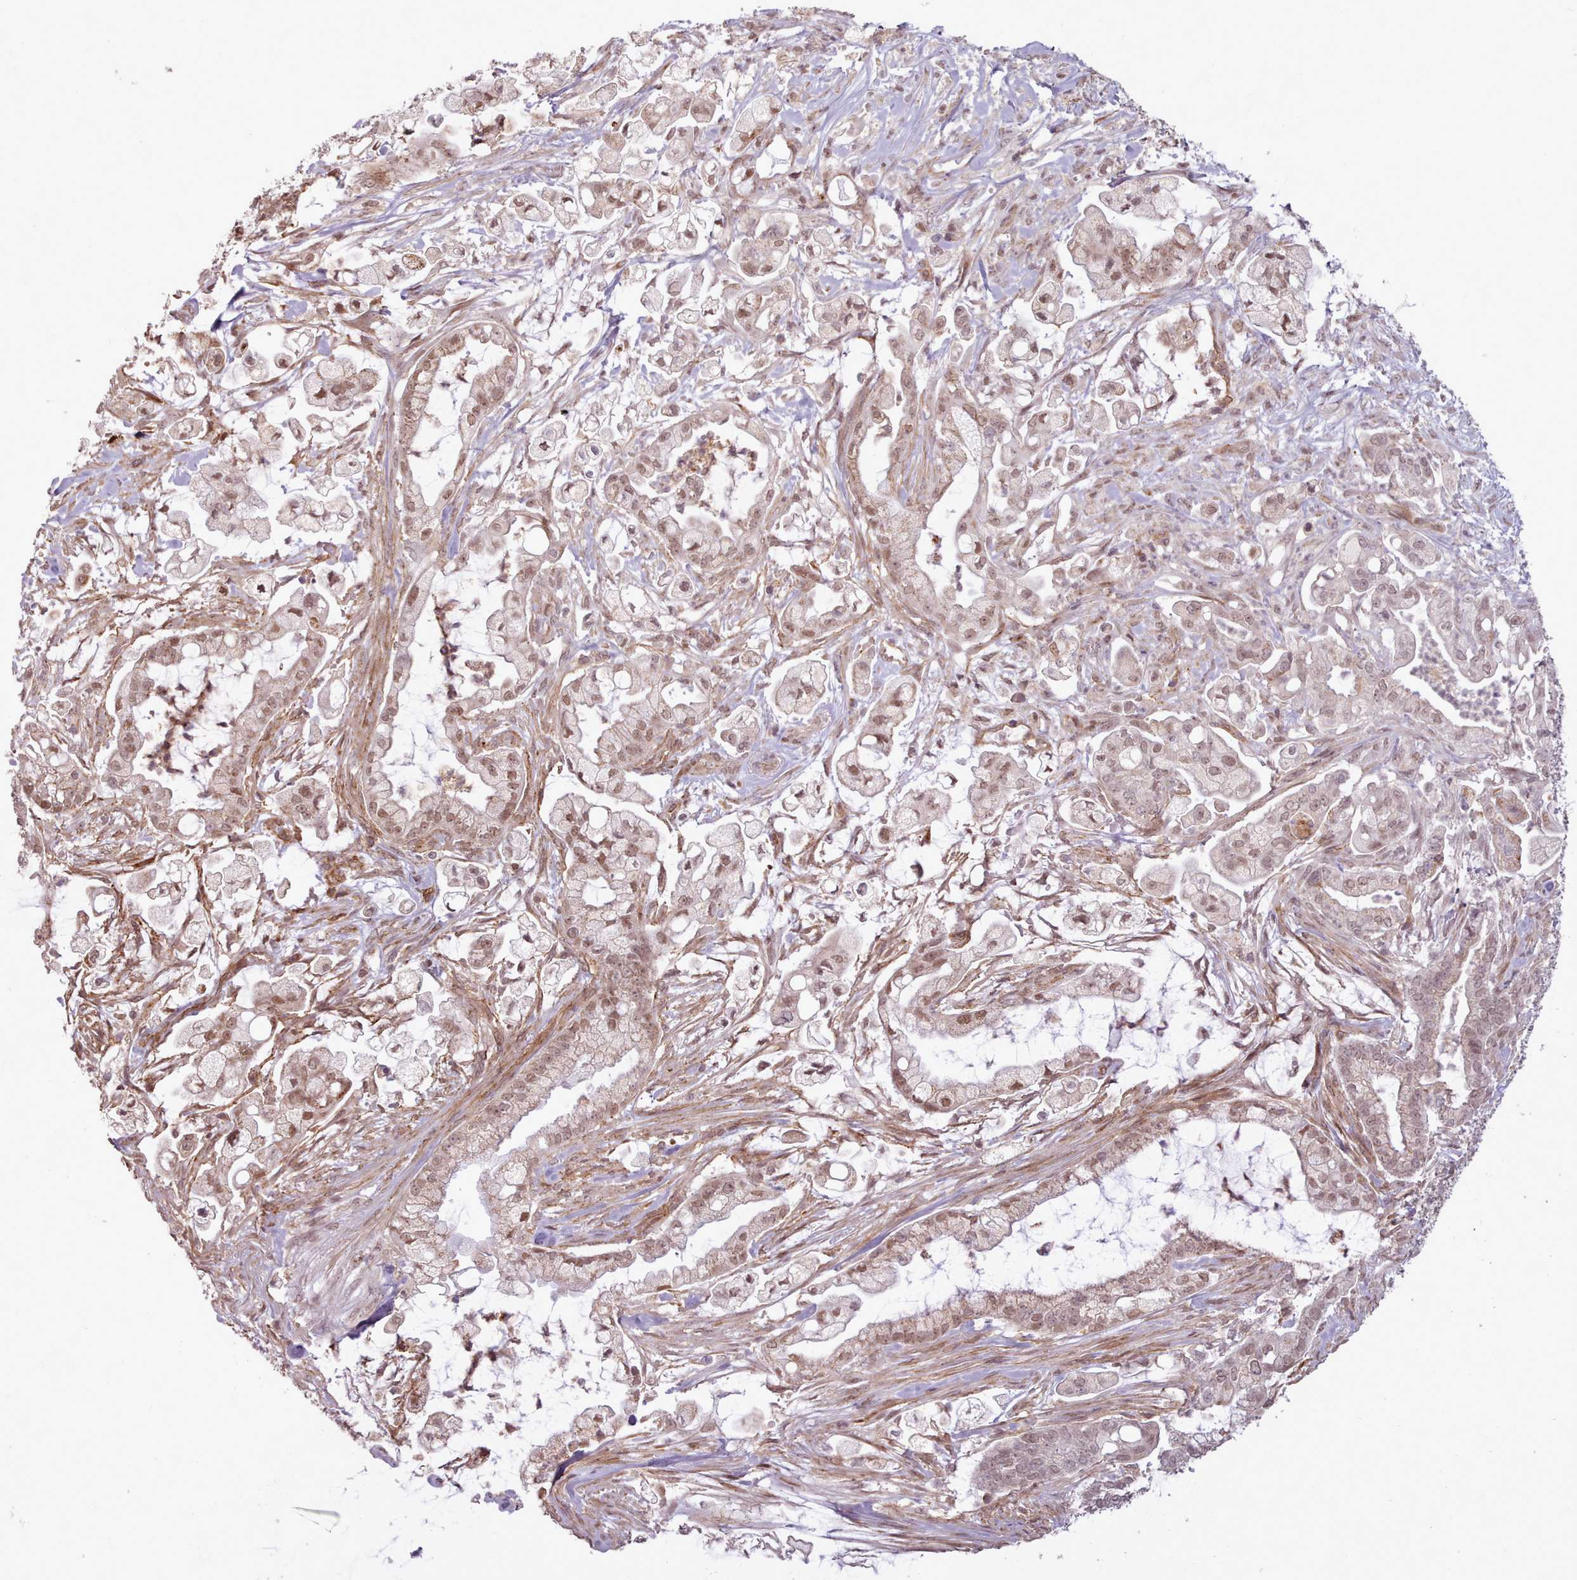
{"staining": {"intensity": "moderate", "quantity": "25%-75%", "location": "nuclear"}, "tissue": "pancreatic cancer", "cell_type": "Tumor cells", "image_type": "cancer", "snomed": [{"axis": "morphology", "description": "Adenocarcinoma, NOS"}, {"axis": "topography", "description": "Pancreas"}], "caption": "IHC of human adenocarcinoma (pancreatic) displays medium levels of moderate nuclear staining in about 25%-75% of tumor cells.", "gene": "ZMYM4", "patient": {"sex": "female", "age": 69}}